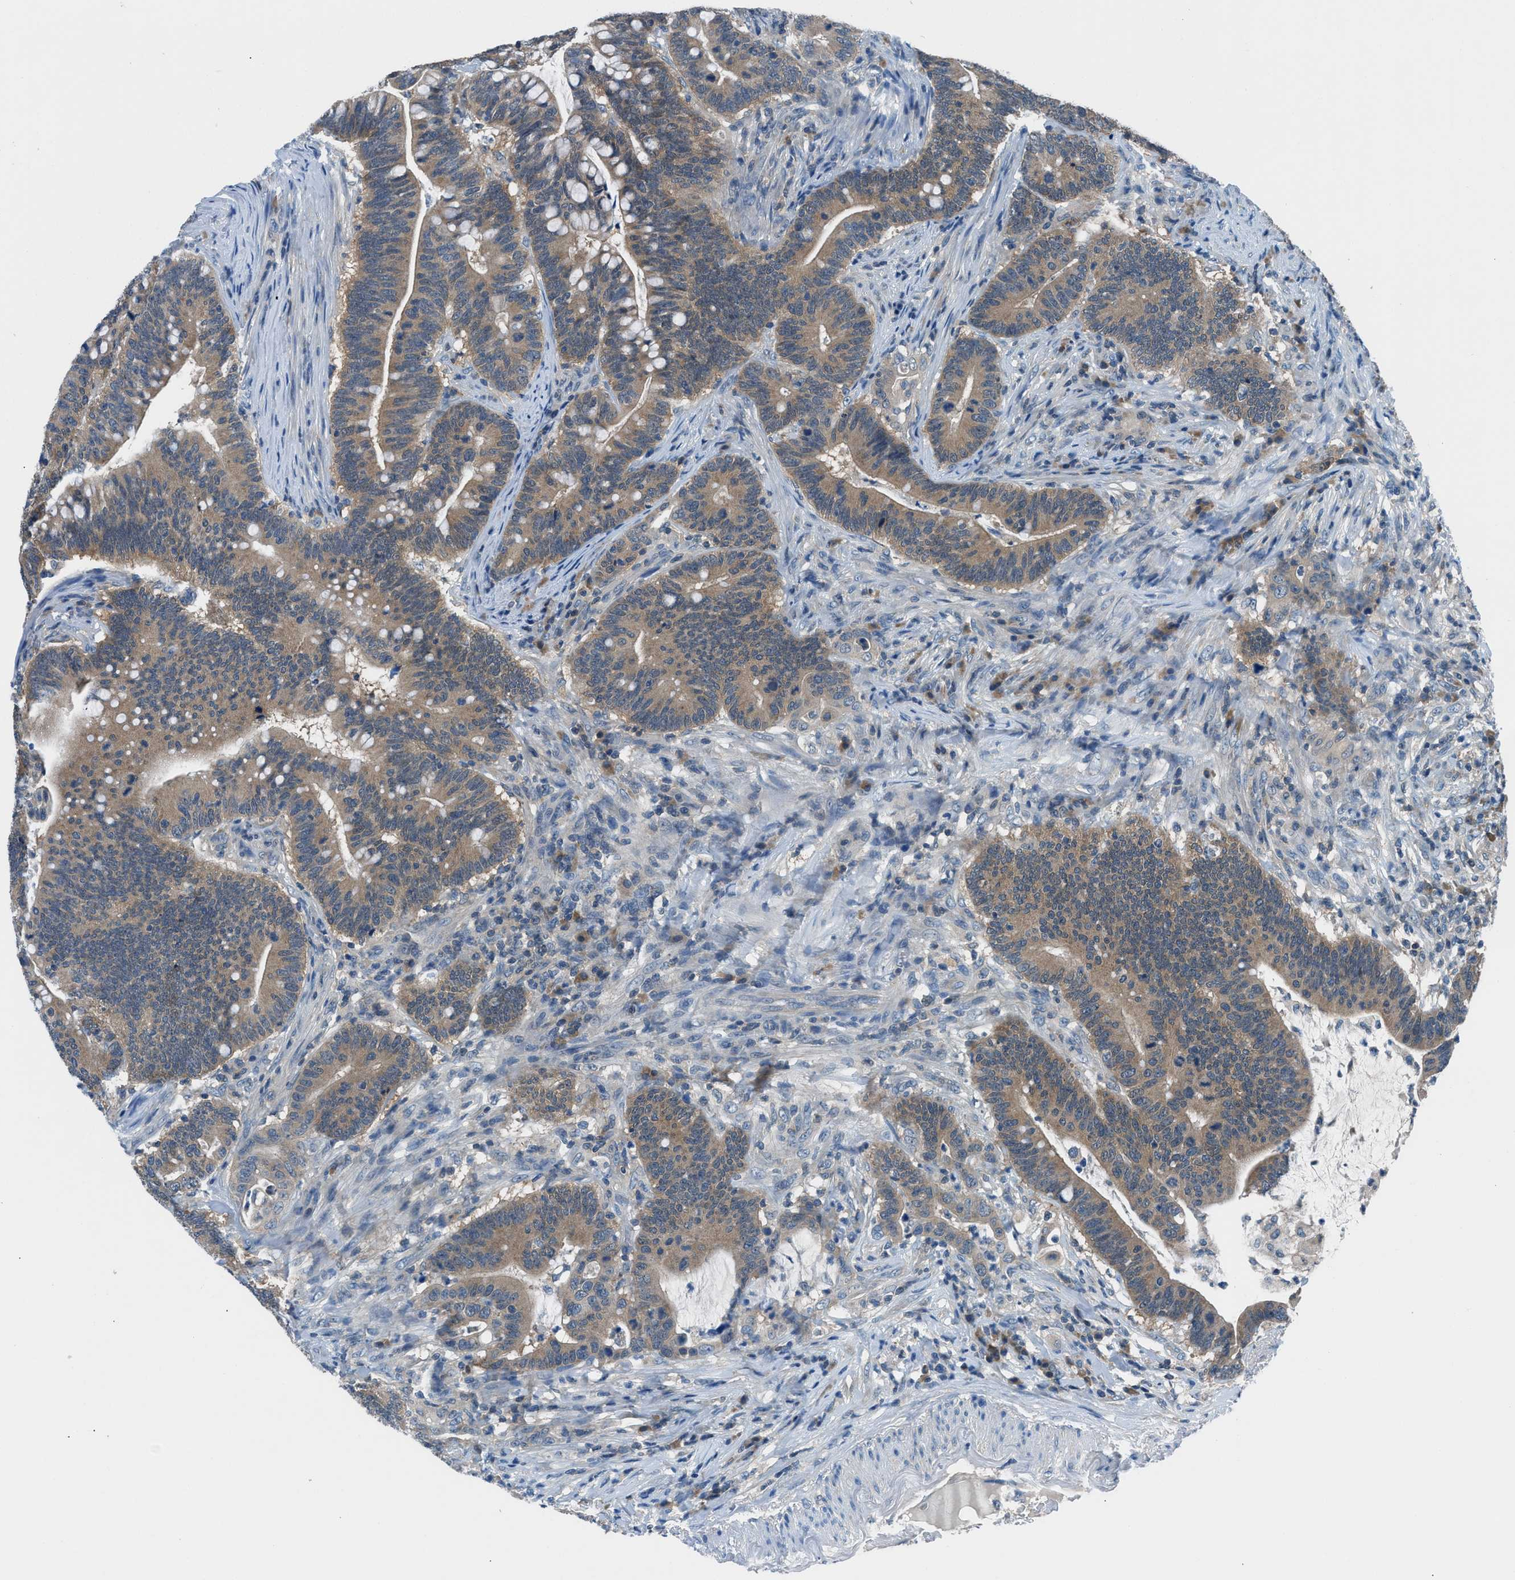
{"staining": {"intensity": "moderate", "quantity": ">75%", "location": "cytoplasmic/membranous"}, "tissue": "colorectal cancer", "cell_type": "Tumor cells", "image_type": "cancer", "snomed": [{"axis": "morphology", "description": "Normal tissue, NOS"}, {"axis": "morphology", "description": "Adenocarcinoma, NOS"}, {"axis": "topography", "description": "Colon"}], "caption": "High-power microscopy captured an immunohistochemistry histopathology image of colorectal adenocarcinoma, revealing moderate cytoplasmic/membranous staining in about >75% of tumor cells.", "gene": "ACP1", "patient": {"sex": "female", "age": 66}}